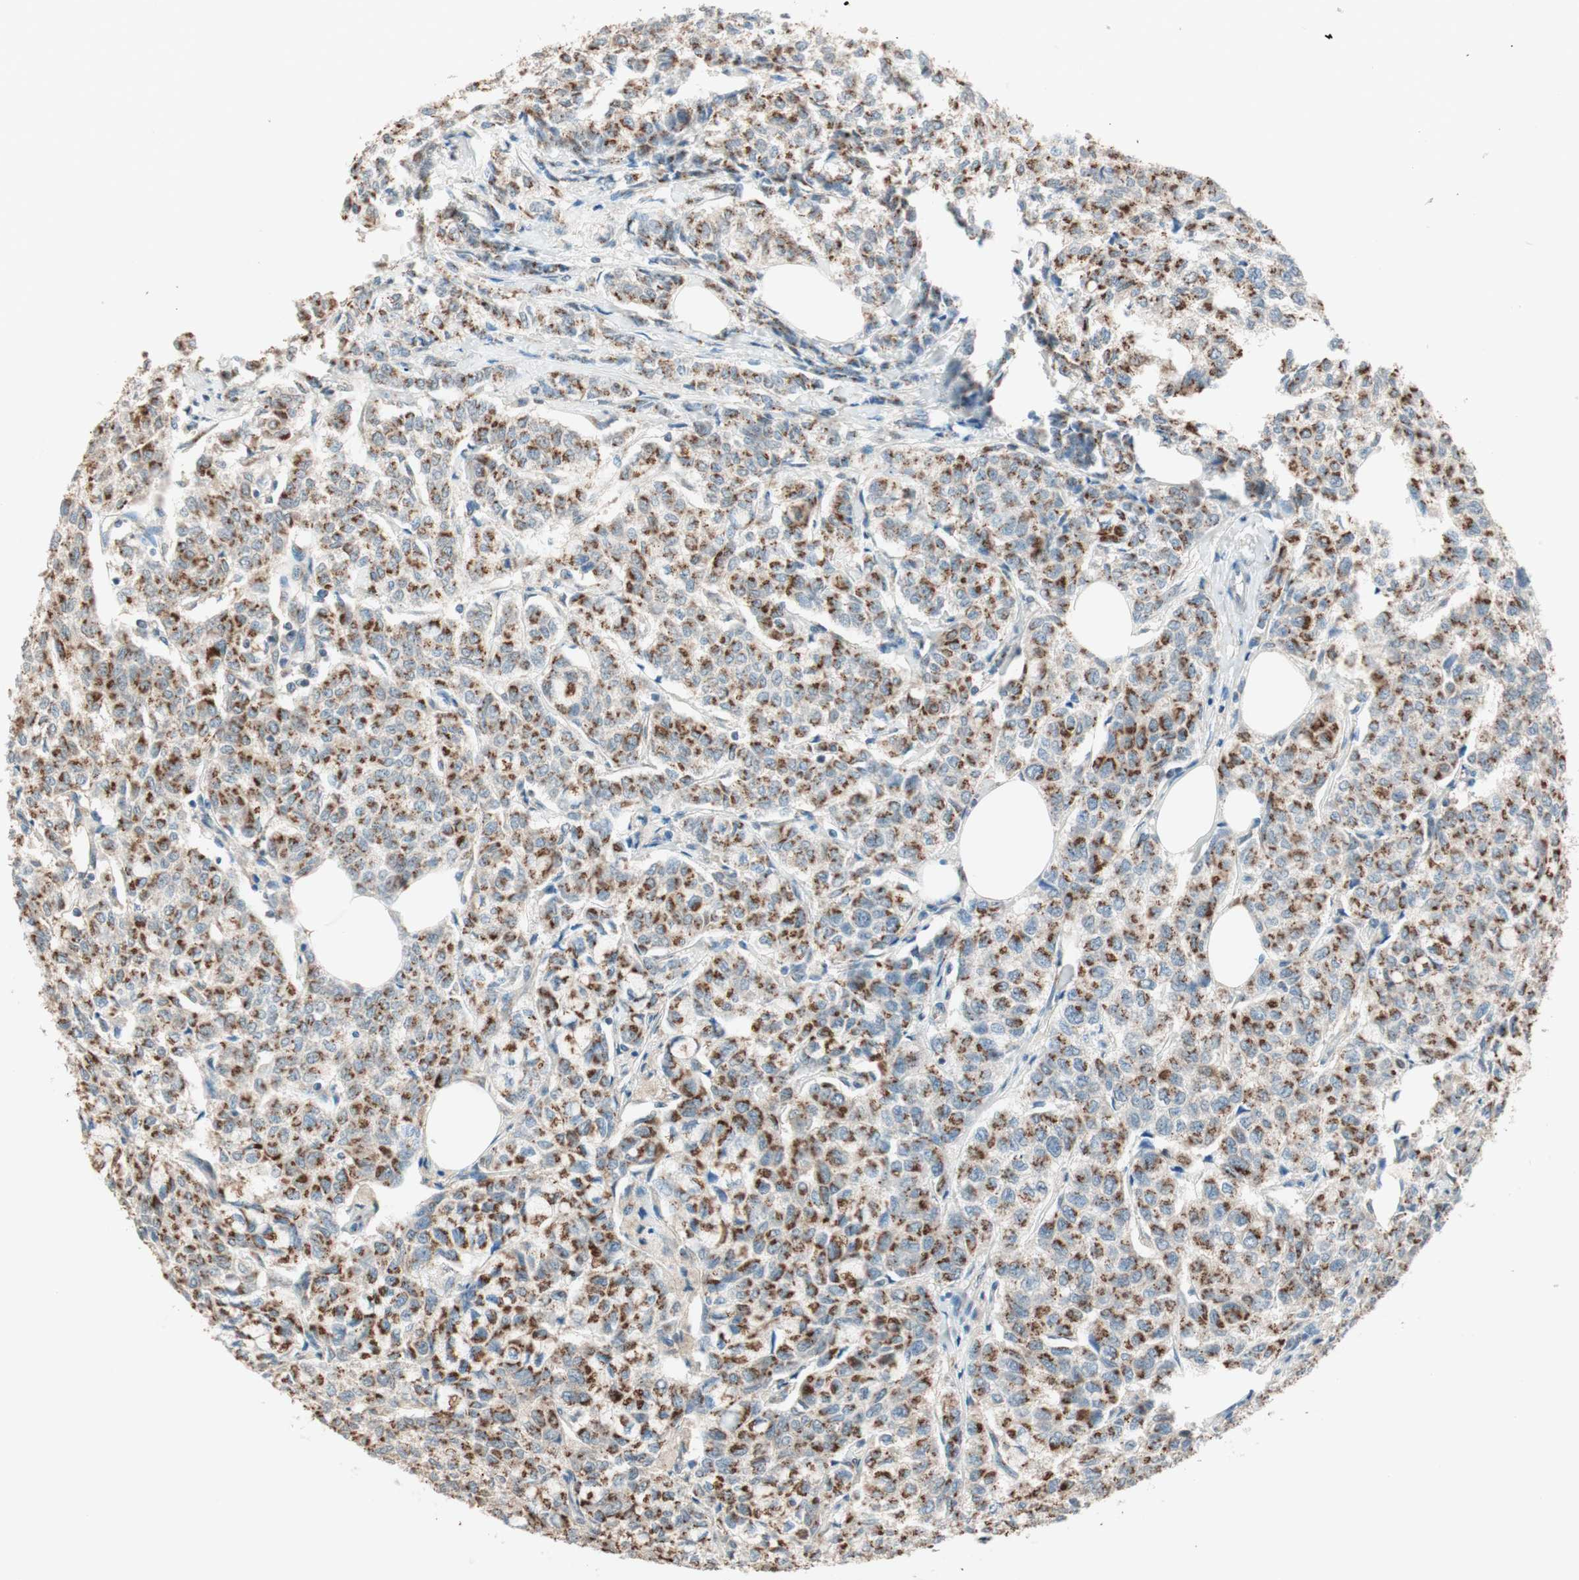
{"staining": {"intensity": "strong", "quantity": ">75%", "location": "cytoplasmic/membranous"}, "tissue": "breast cancer", "cell_type": "Tumor cells", "image_type": "cancer", "snomed": [{"axis": "morphology", "description": "Lobular carcinoma"}, {"axis": "topography", "description": "Breast"}], "caption": "A high-resolution micrograph shows immunohistochemistry (IHC) staining of breast cancer, which demonstrates strong cytoplasmic/membranous expression in about >75% of tumor cells.", "gene": "SEC16A", "patient": {"sex": "female", "age": 60}}